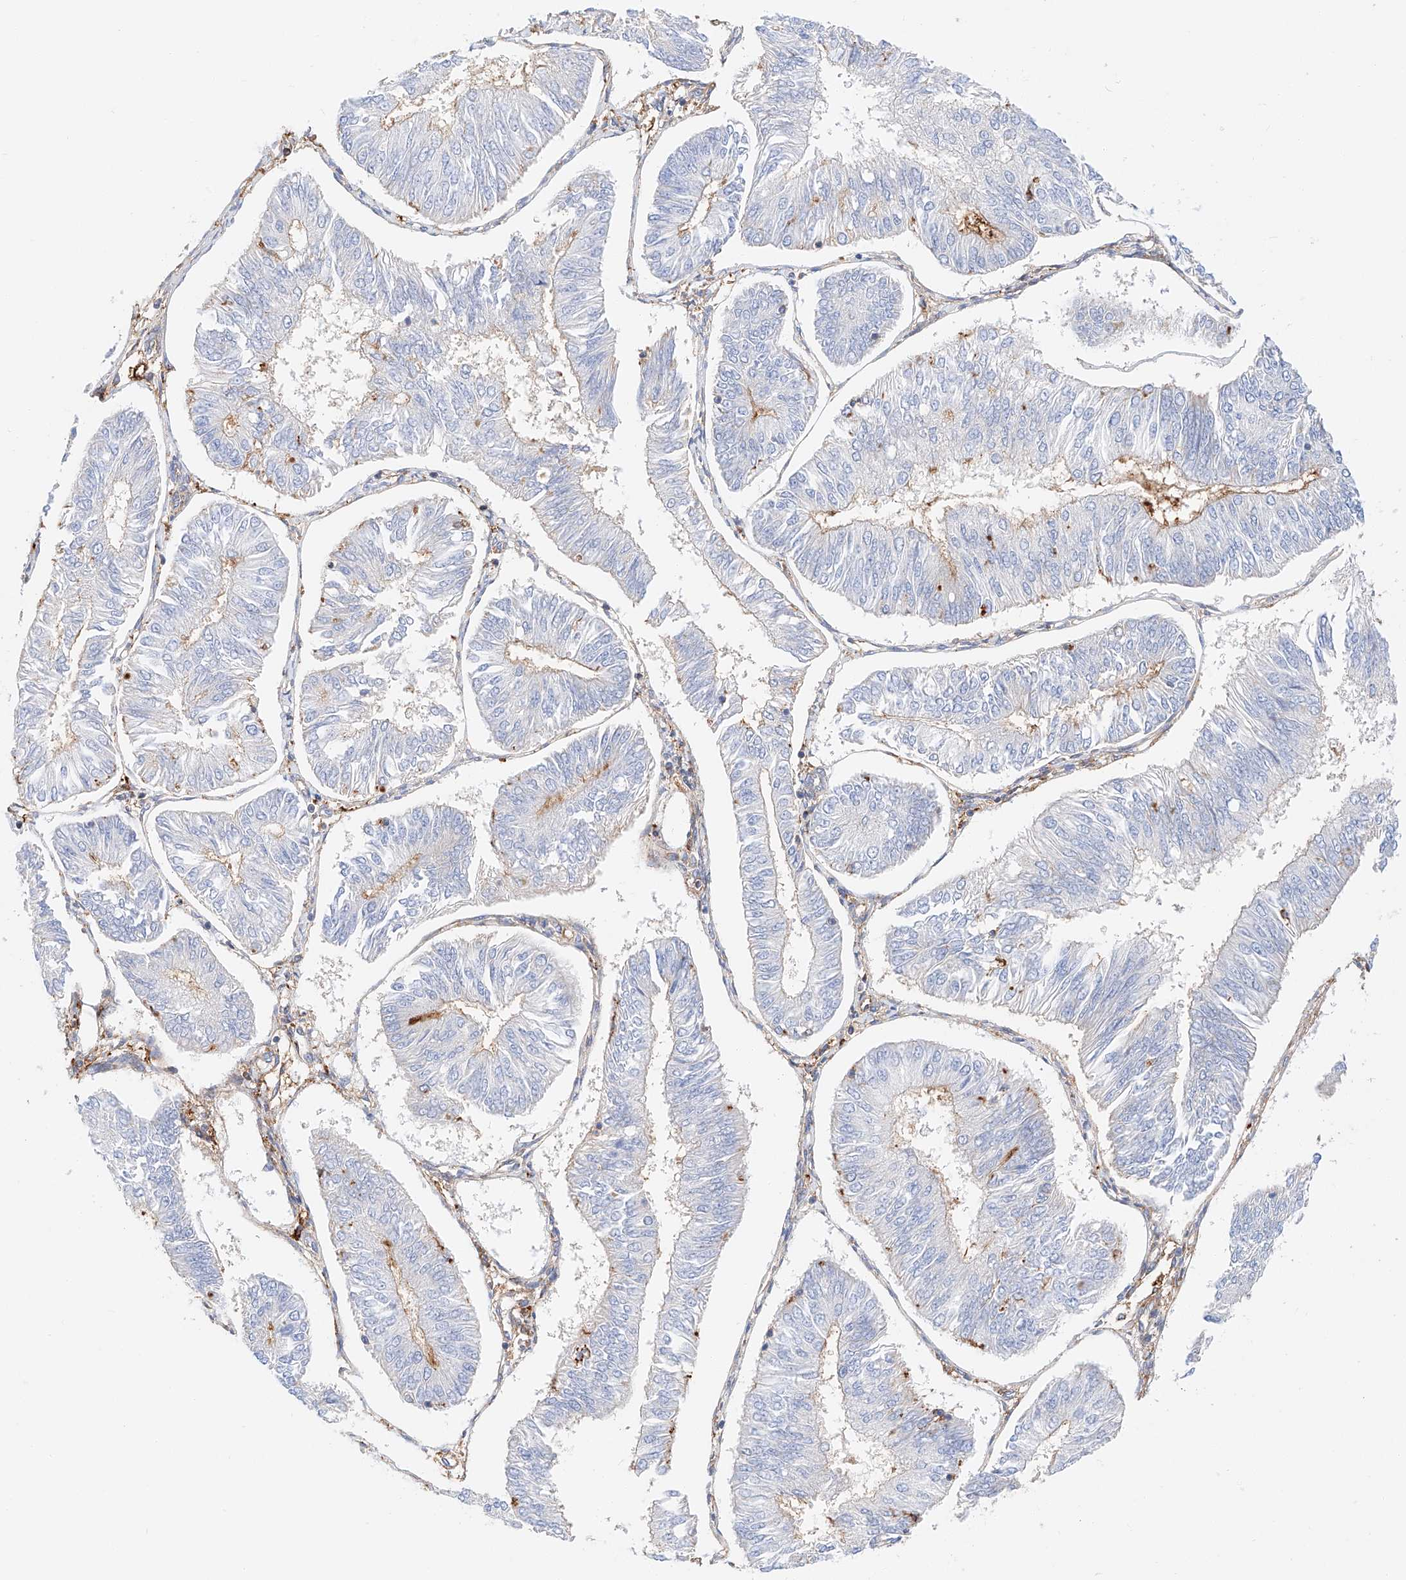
{"staining": {"intensity": "weak", "quantity": "<25%", "location": "cytoplasmic/membranous"}, "tissue": "endometrial cancer", "cell_type": "Tumor cells", "image_type": "cancer", "snomed": [{"axis": "morphology", "description": "Adenocarcinoma, NOS"}, {"axis": "topography", "description": "Endometrium"}], "caption": "DAB (3,3'-diaminobenzidine) immunohistochemical staining of adenocarcinoma (endometrial) displays no significant positivity in tumor cells.", "gene": "HAUS4", "patient": {"sex": "female", "age": 58}}